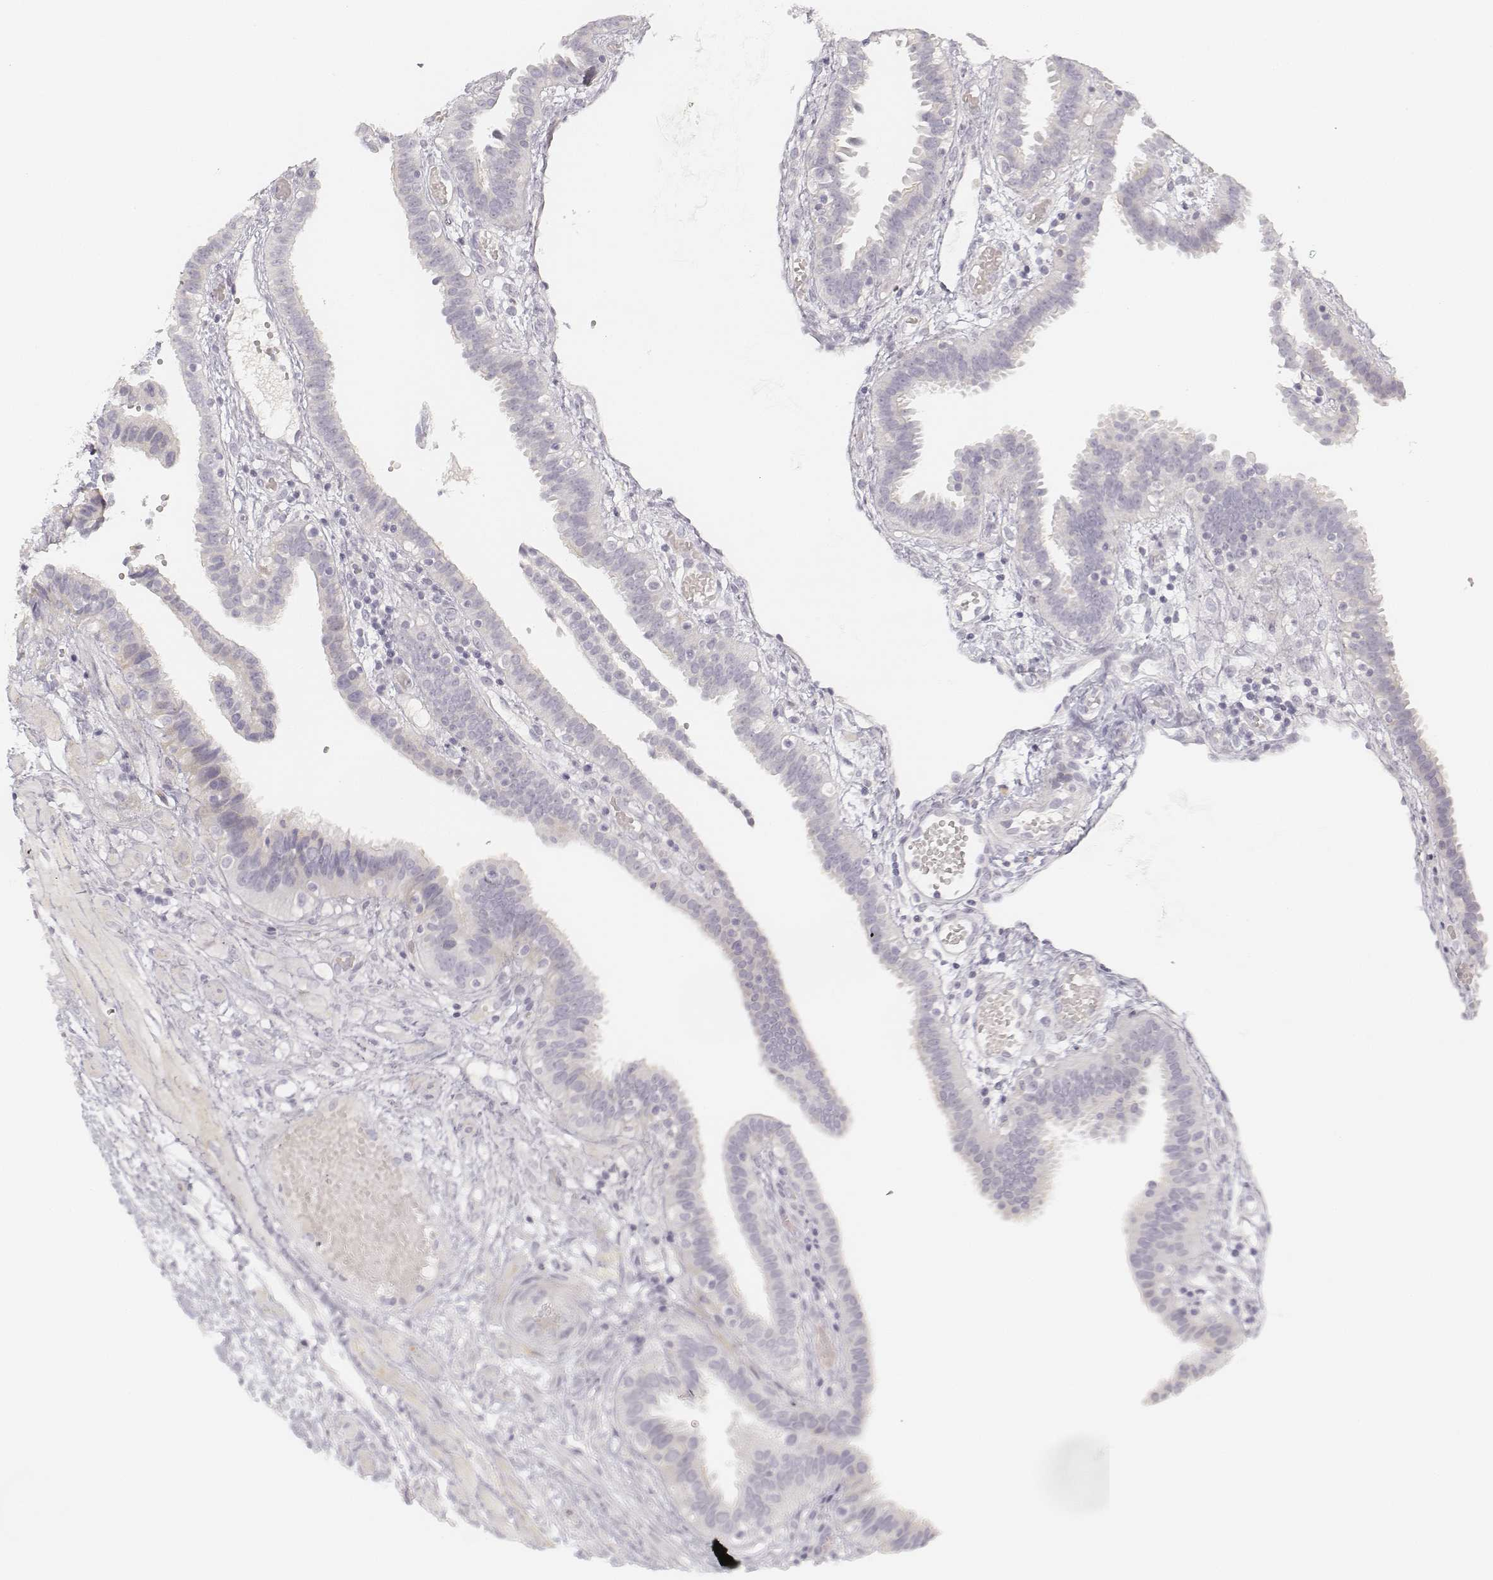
{"staining": {"intensity": "negative", "quantity": "none", "location": "none"}, "tissue": "fallopian tube", "cell_type": "Glandular cells", "image_type": "normal", "snomed": [{"axis": "morphology", "description": "Normal tissue, NOS"}, {"axis": "topography", "description": "Fallopian tube"}], "caption": "Immunohistochemistry (IHC) histopathology image of unremarkable human fallopian tube stained for a protein (brown), which demonstrates no expression in glandular cells. (Brightfield microscopy of DAB immunohistochemistry at high magnification).", "gene": "DSG4", "patient": {"sex": "female", "age": 37}}